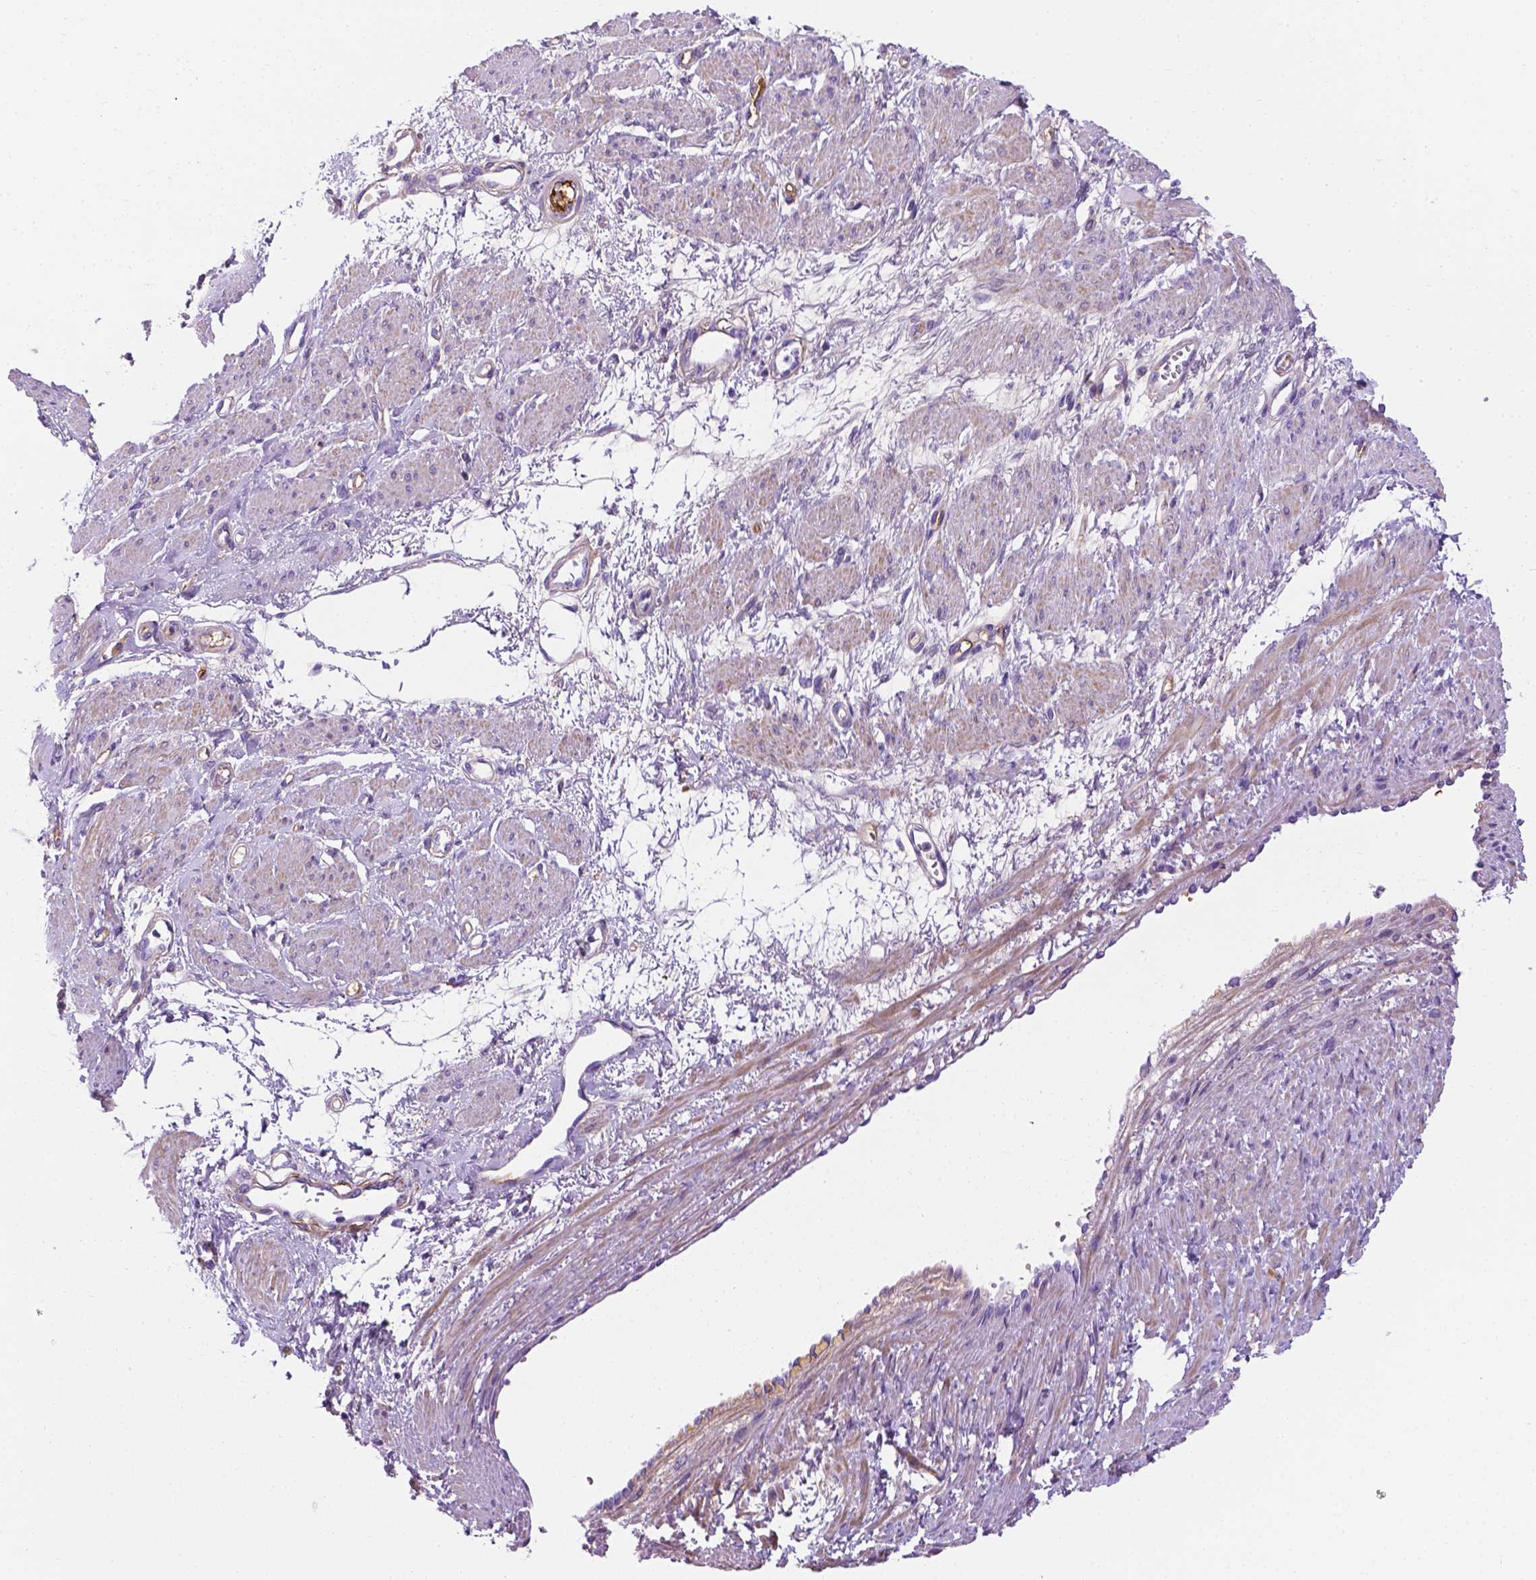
{"staining": {"intensity": "weak", "quantity": "25%-75%", "location": "cytoplasmic/membranous"}, "tissue": "smooth muscle", "cell_type": "Smooth muscle cells", "image_type": "normal", "snomed": [{"axis": "morphology", "description": "Normal tissue, NOS"}, {"axis": "topography", "description": "Smooth muscle"}, {"axis": "topography", "description": "Uterus"}], "caption": "Immunohistochemical staining of normal smooth muscle shows weak cytoplasmic/membranous protein staining in approximately 25%-75% of smooth muscle cells. (DAB (3,3'-diaminobenzidine) = brown stain, brightfield microscopy at high magnification).", "gene": "APOE", "patient": {"sex": "female", "age": 39}}